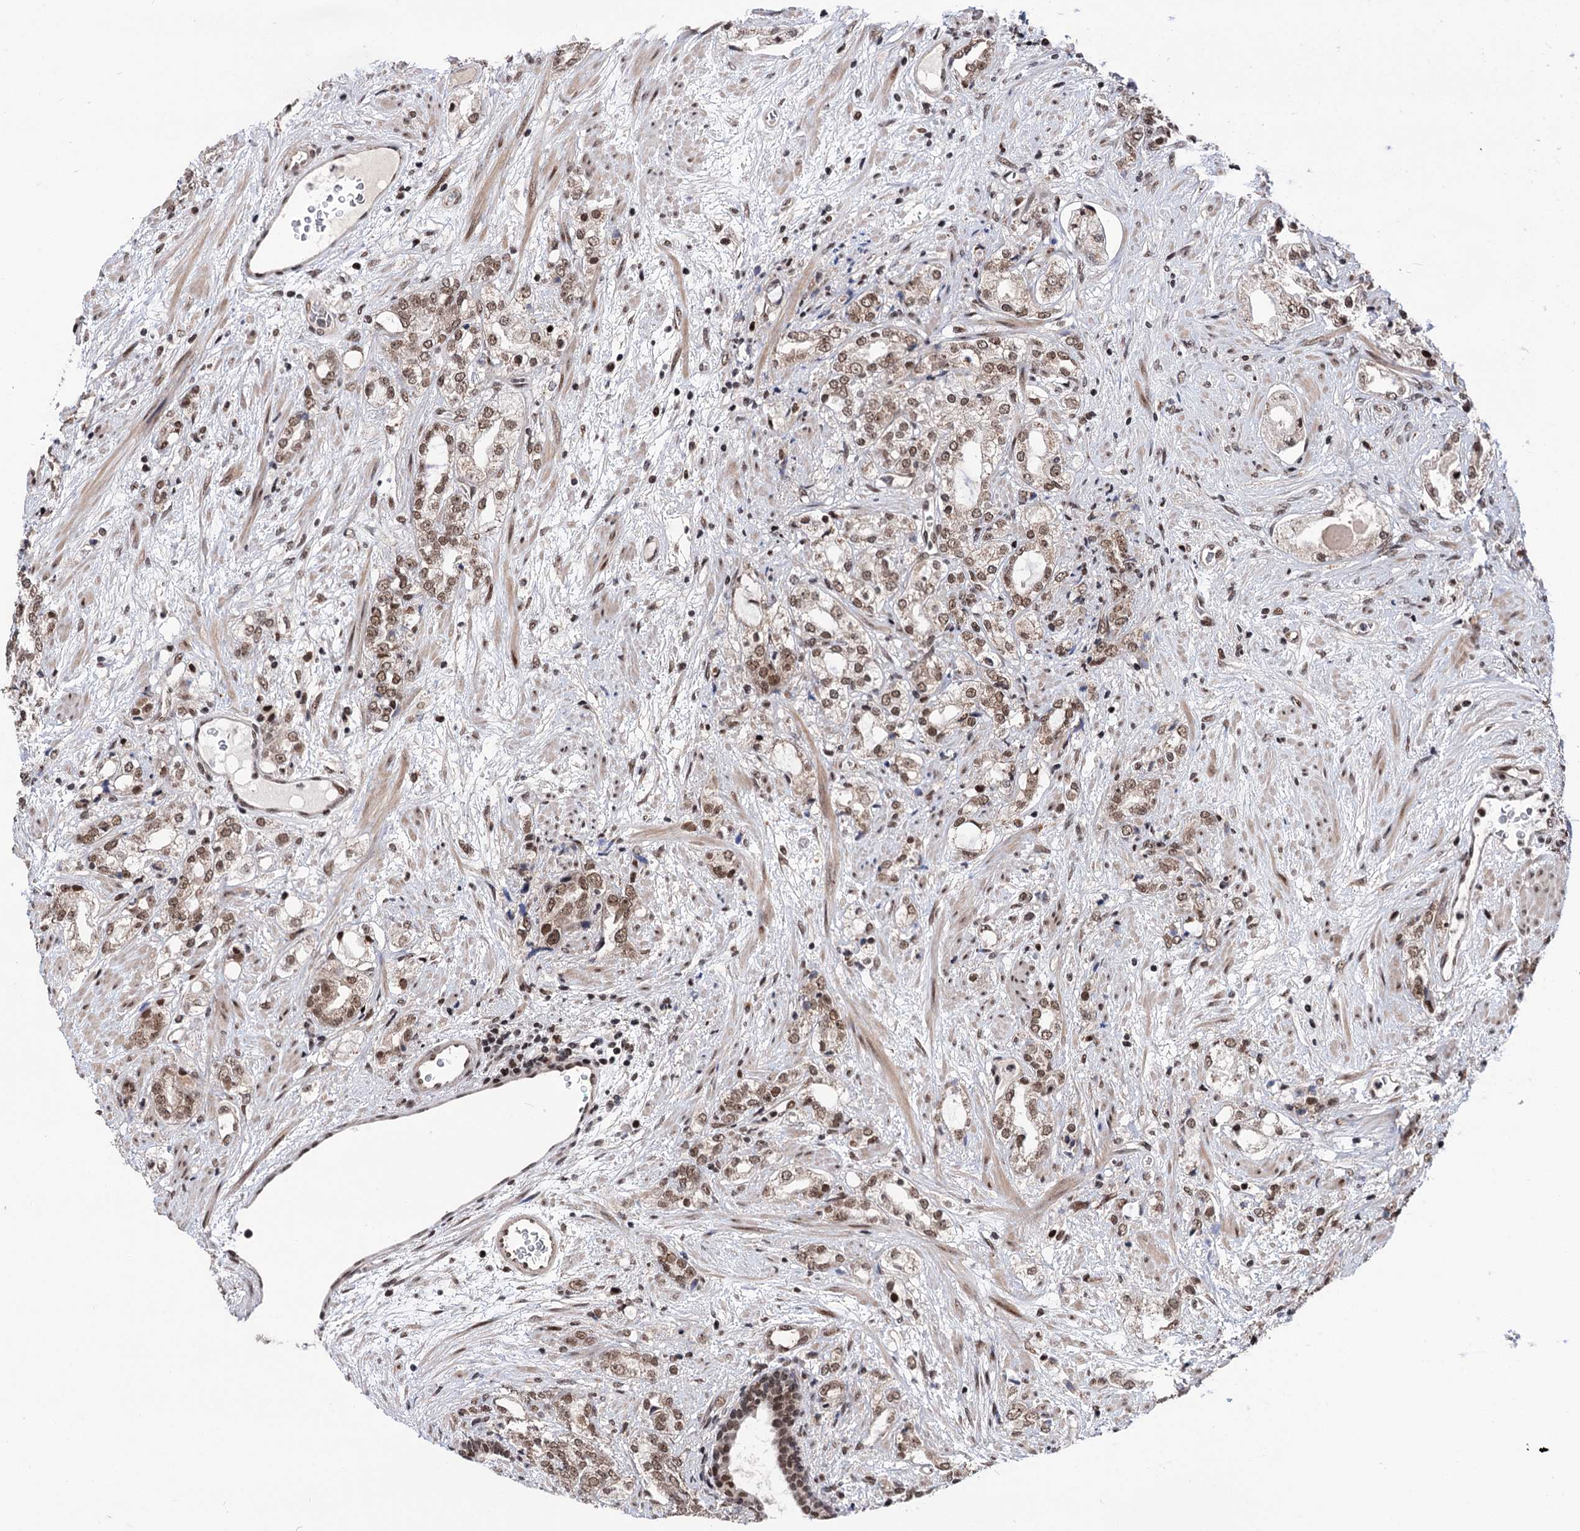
{"staining": {"intensity": "moderate", "quantity": ">75%", "location": "nuclear"}, "tissue": "prostate cancer", "cell_type": "Tumor cells", "image_type": "cancer", "snomed": [{"axis": "morphology", "description": "Adenocarcinoma, High grade"}, {"axis": "topography", "description": "Prostate"}], "caption": "Tumor cells reveal medium levels of moderate nuclear staining in about >75% of cells in high-grade adenocarcinoma (prostate).", "gene": "MAML1", "patient": {"sex": "male", "age": 64}}